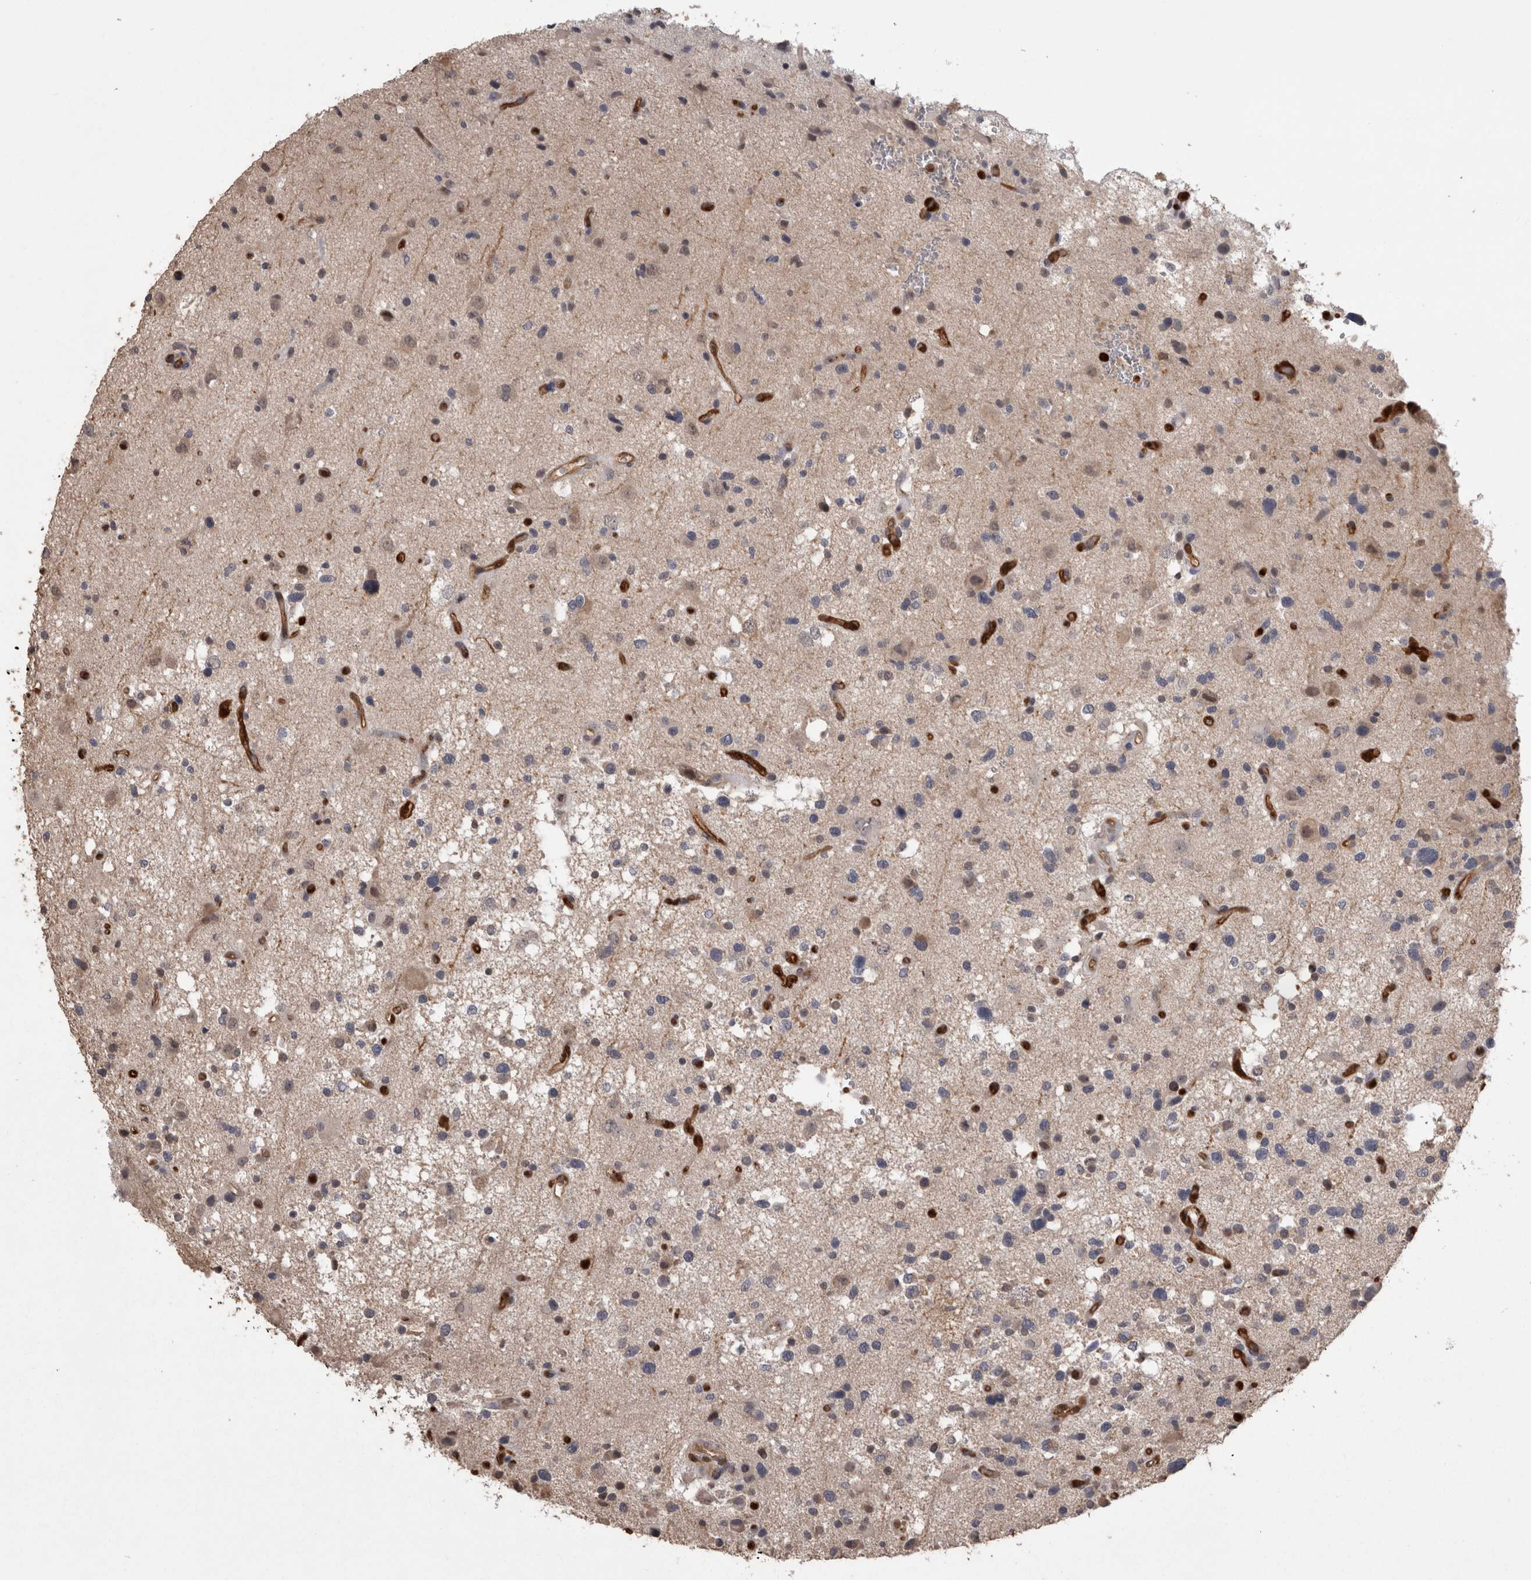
{"staining": {"intensity": "negative", "quantity": "none", "location": "none"}, "tissue": "glioma", "cell_type": "Tumor cells", "image_type": "cancer", "snomed": [{"axis": "morphology", "description": "Glioma, malignant, High grade"}, {"axis": "topography", "description": "Brain"}], "caption": "Malignant high-grade glioma stained for a protein using immunohistochemistry (IHC) demonstrates no positivity tumor cells.", "gene": "LXN", "patient": {"sex": "male", "age": 33}}